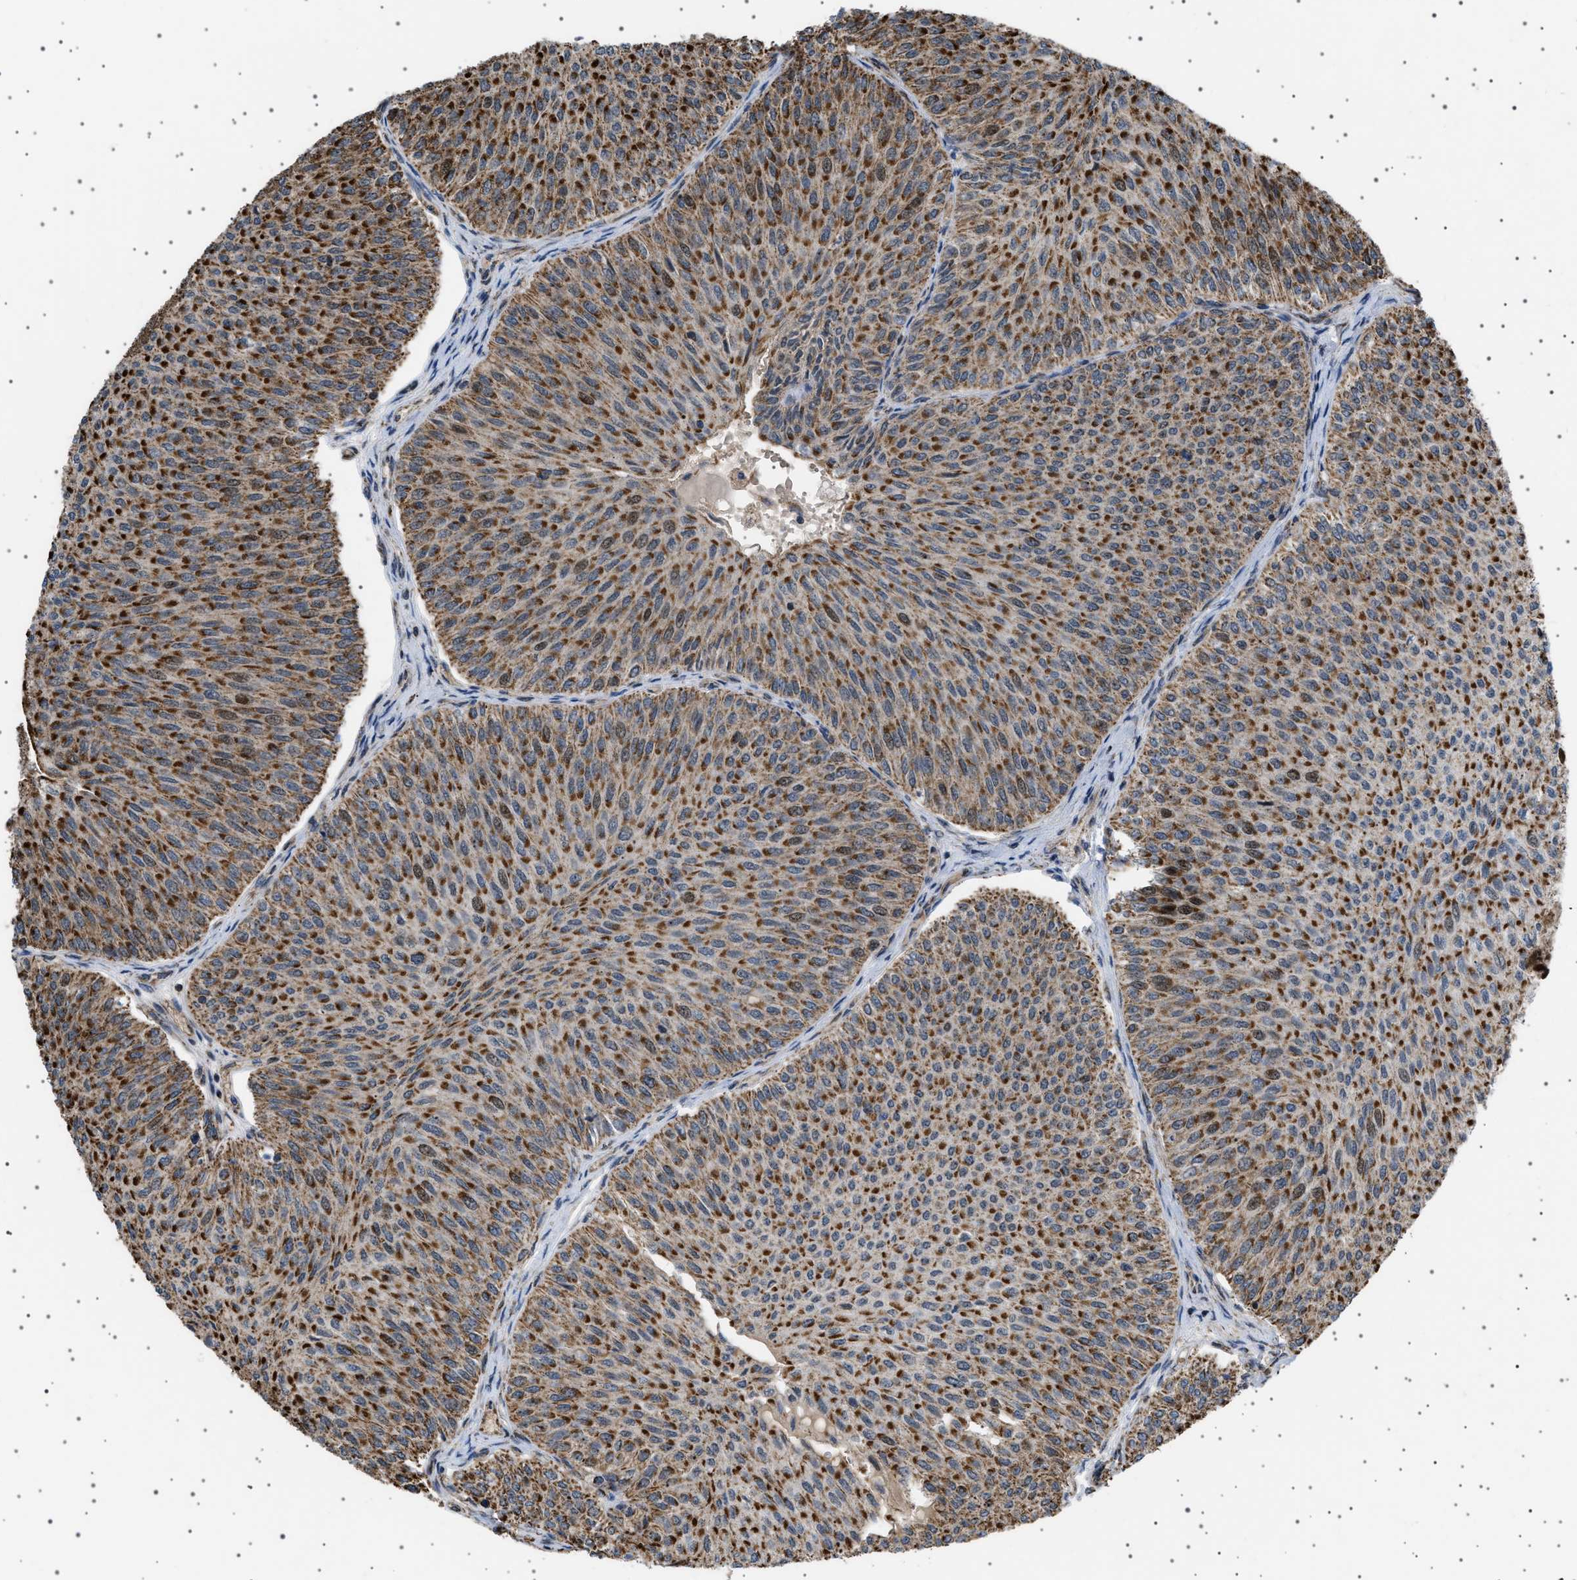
{"staining": {"intensity": "strong", "quantity": ">75%", "location": "cytoplasmic/membranous"}, "tissue": "urothelial cancer", "cell_type": "Tumor cells", "image_type": "cancer", "snomed": [{"axis": "morphology", "description": "Urothelial carcinoma, Low grade"}, {"axis": "topography", "description": "Urinary bladder"}], "caption": "Low-grade urothelial carcinoma stained with a brown dye exhibits strong cytoplasmic/membranous positive staining in approximately >75% of tumor cells.", "gene": "MELK", "patient": {"sex": "male", "age": 78}}